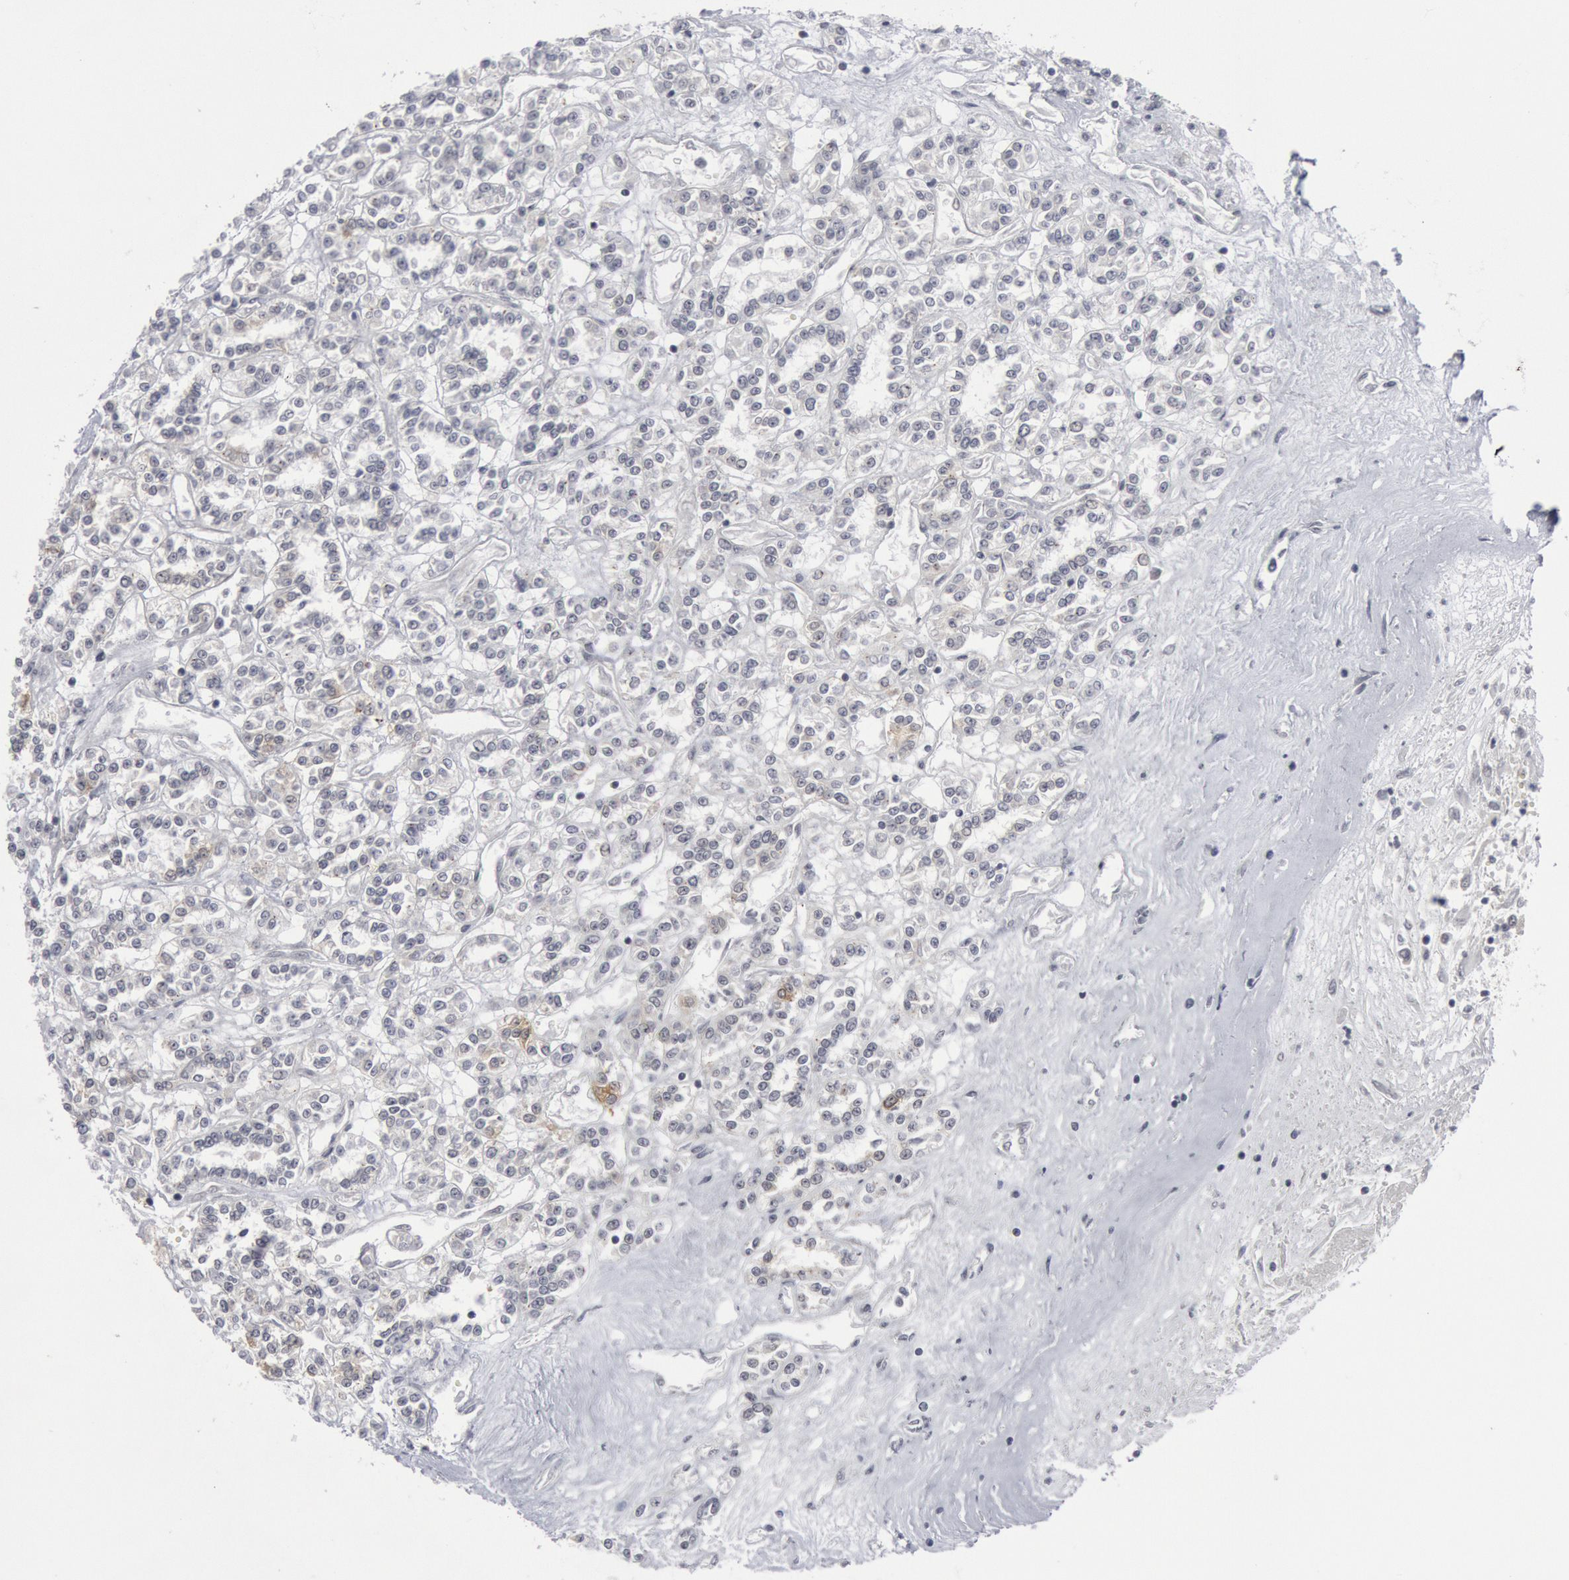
{"staining": {"intensity": "weak", "quantity": "<25%", "location": "cytoplasmic/membranous"}, "tissue": "renal cancer", "cell_type": "Tumor cells", "image_type": "cancer", "snomed": [{"axis": "morphology", "description": "Adenocarcinoma, NOS"}, {"axis": "topography", "description": "Kidney"}], "caption": "Immunohistochemistry (IHC) histopathology image of human renal cancer stained for a protein (brown), which exhibits no staining in tumor cells.", "gene": "CASP9", "patient": {"sex": "female", "age": 76}}